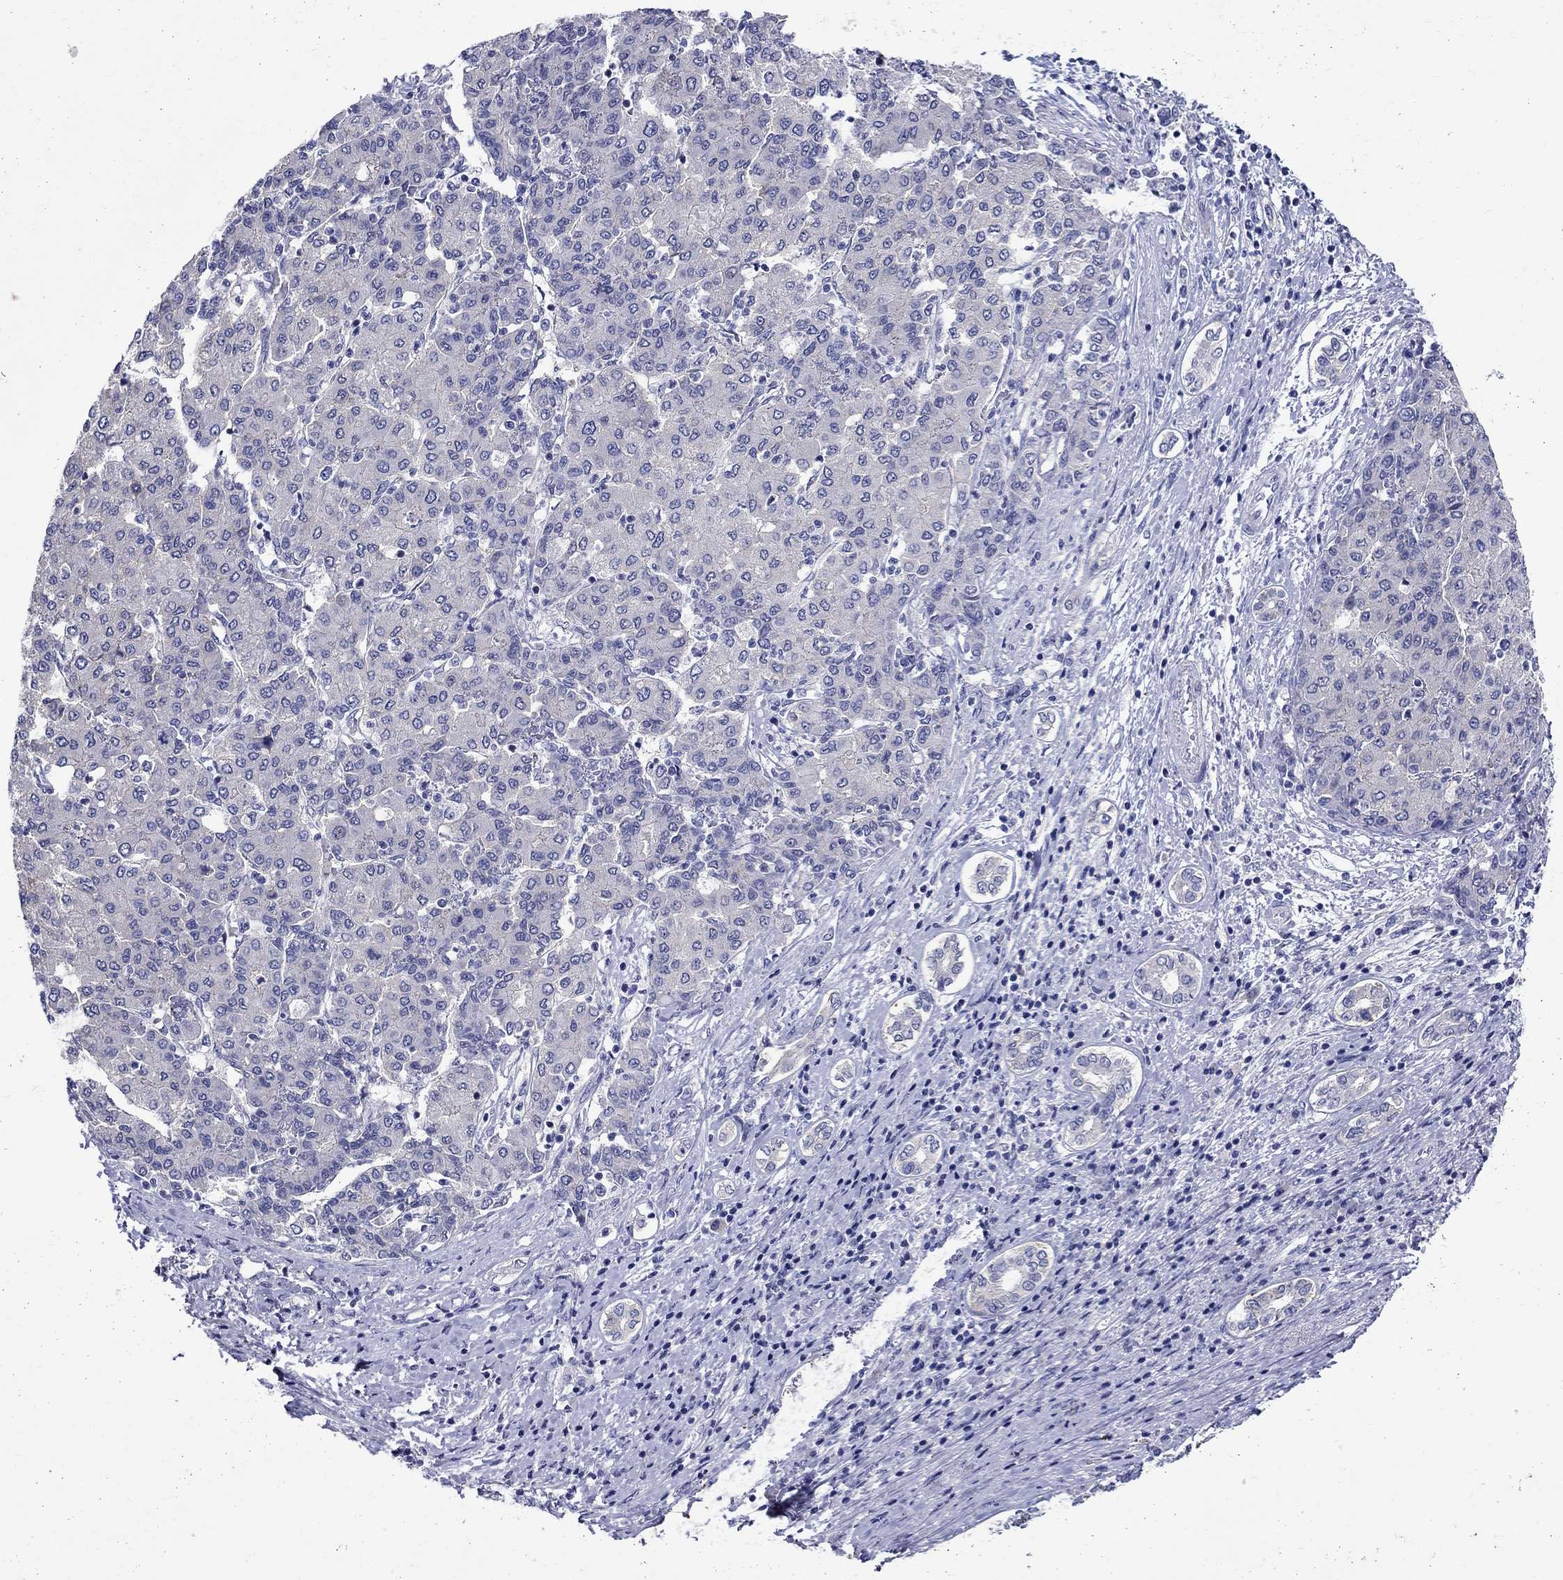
{"staining": {"intensity": "negative", "quantity": "none", "location": "none"}, "tissue": "liver cancer", "cell_type": "Tumor cells", "image_type": "cancer", "snomed": [{"axis": "morphology", "description": "Carcinoma, Hepatocellular, NOS"}, {"axis": "topography", "description": "Liver"}], "caption": "A histopathology image of liver cancer stained for a protein shows no brown staining in tumor cells. (DAB immunohistochemistry (IHC) with hematoxylin counter stain).", "gene": "SLC30A3", "patient": {"sex": "male", "age": 65}}